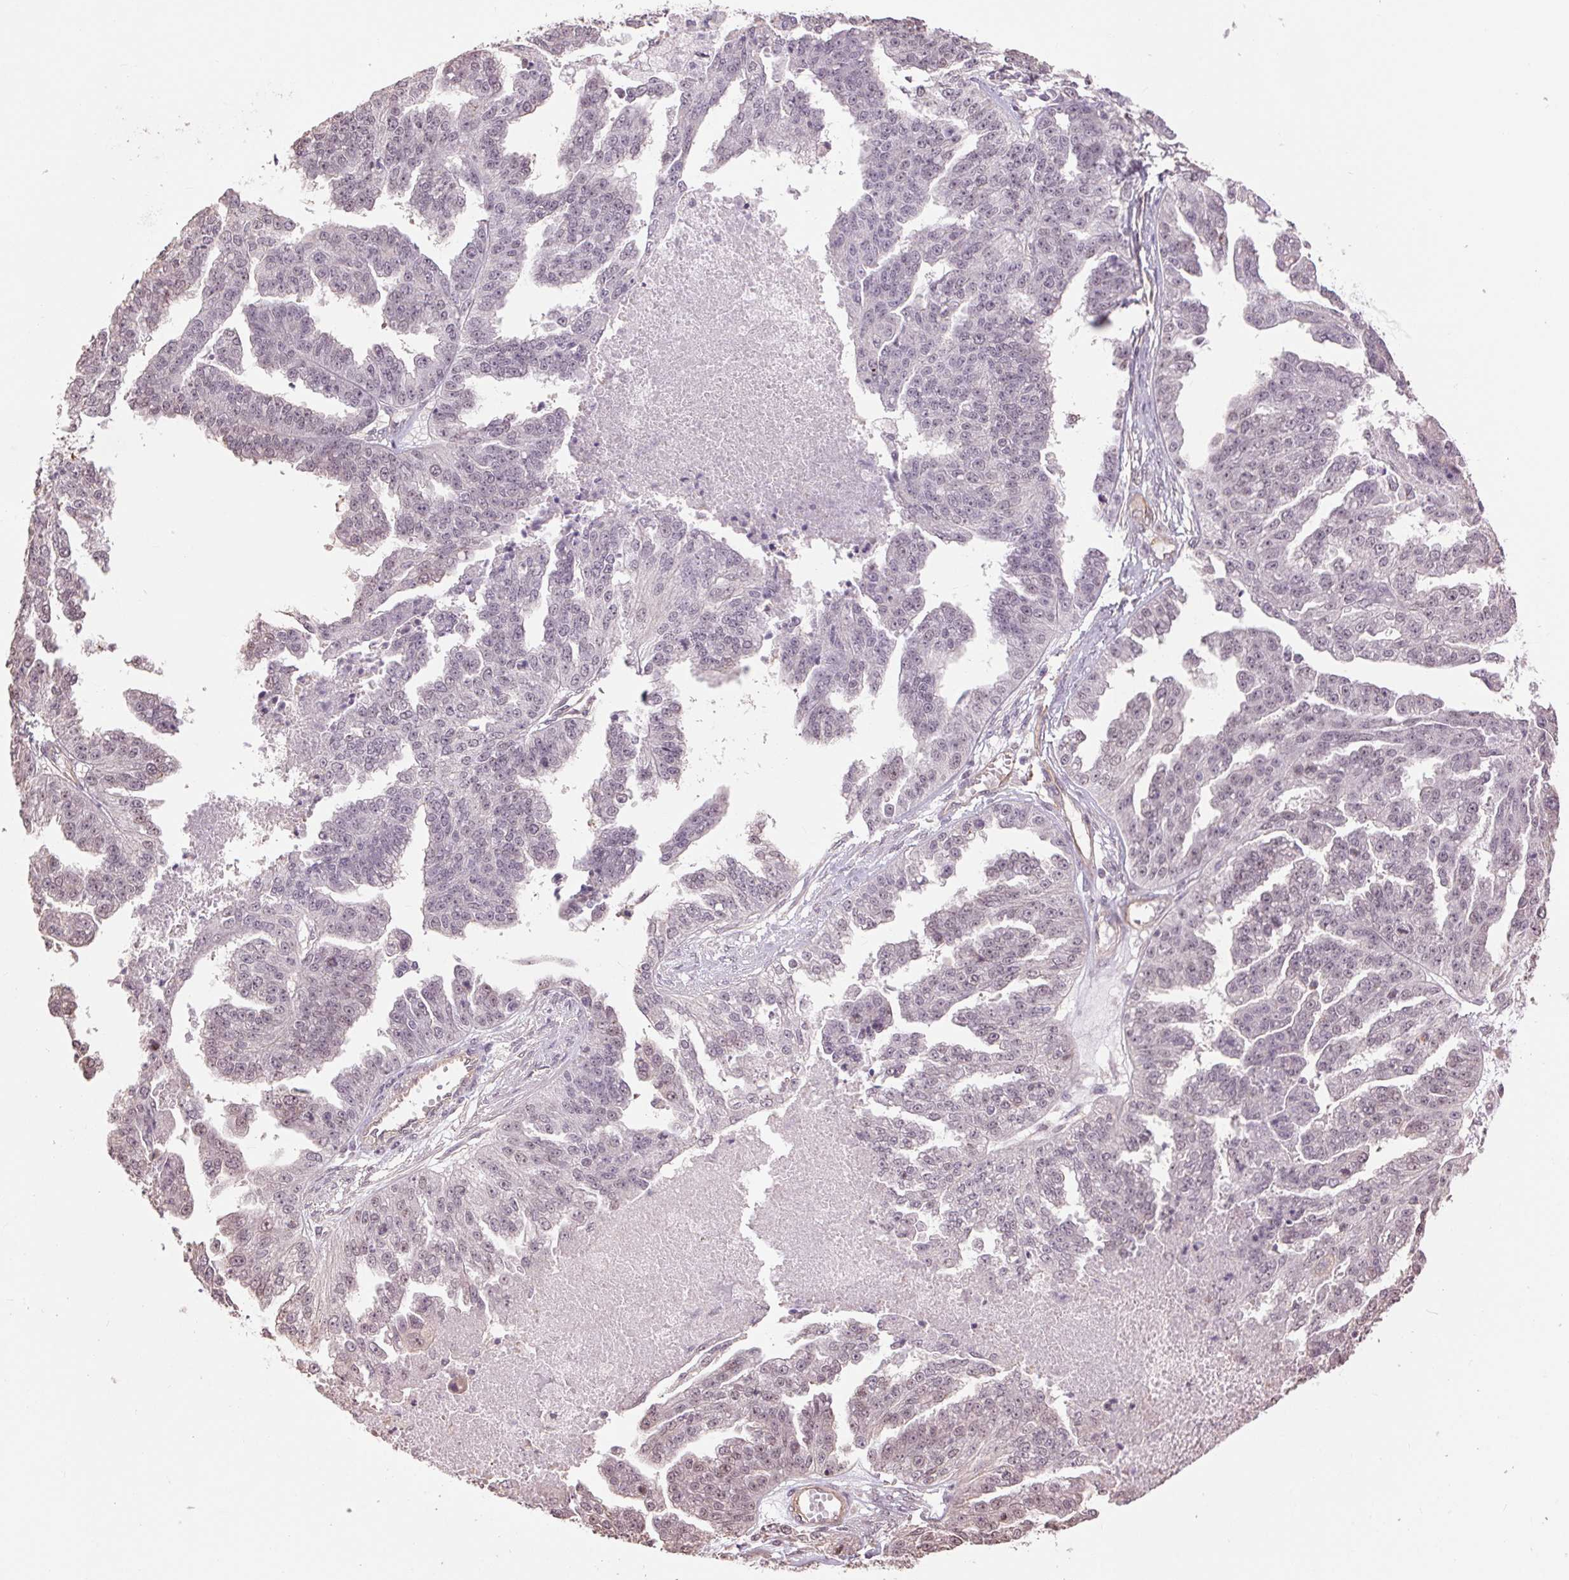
{"staining": {"intensity": "weak", "quantity": "<25%", "location": "nuclear"}, "tissue": "ovarian cancer", "cell_type": "Tumor cells", "image_type": "cancer", "snomed": [{"axis": "morphology", "description": "Cystadenocarcinoma, serous, NOS"}, {"axis": "topography", "description": "Ovary"}], "caption": "Immunohistochemistry (IHC) of human ovarian cancer (serous cystadenocarcinoma) displays no staining in tumor cells. (Stains: DAB immunohistochemistry (IHC) with hematoxylin counter stain, Microscopy: brightfield microscopy at high magnification).", "gene": "PALM", "patient": {"sex": "female", "age": 58}}